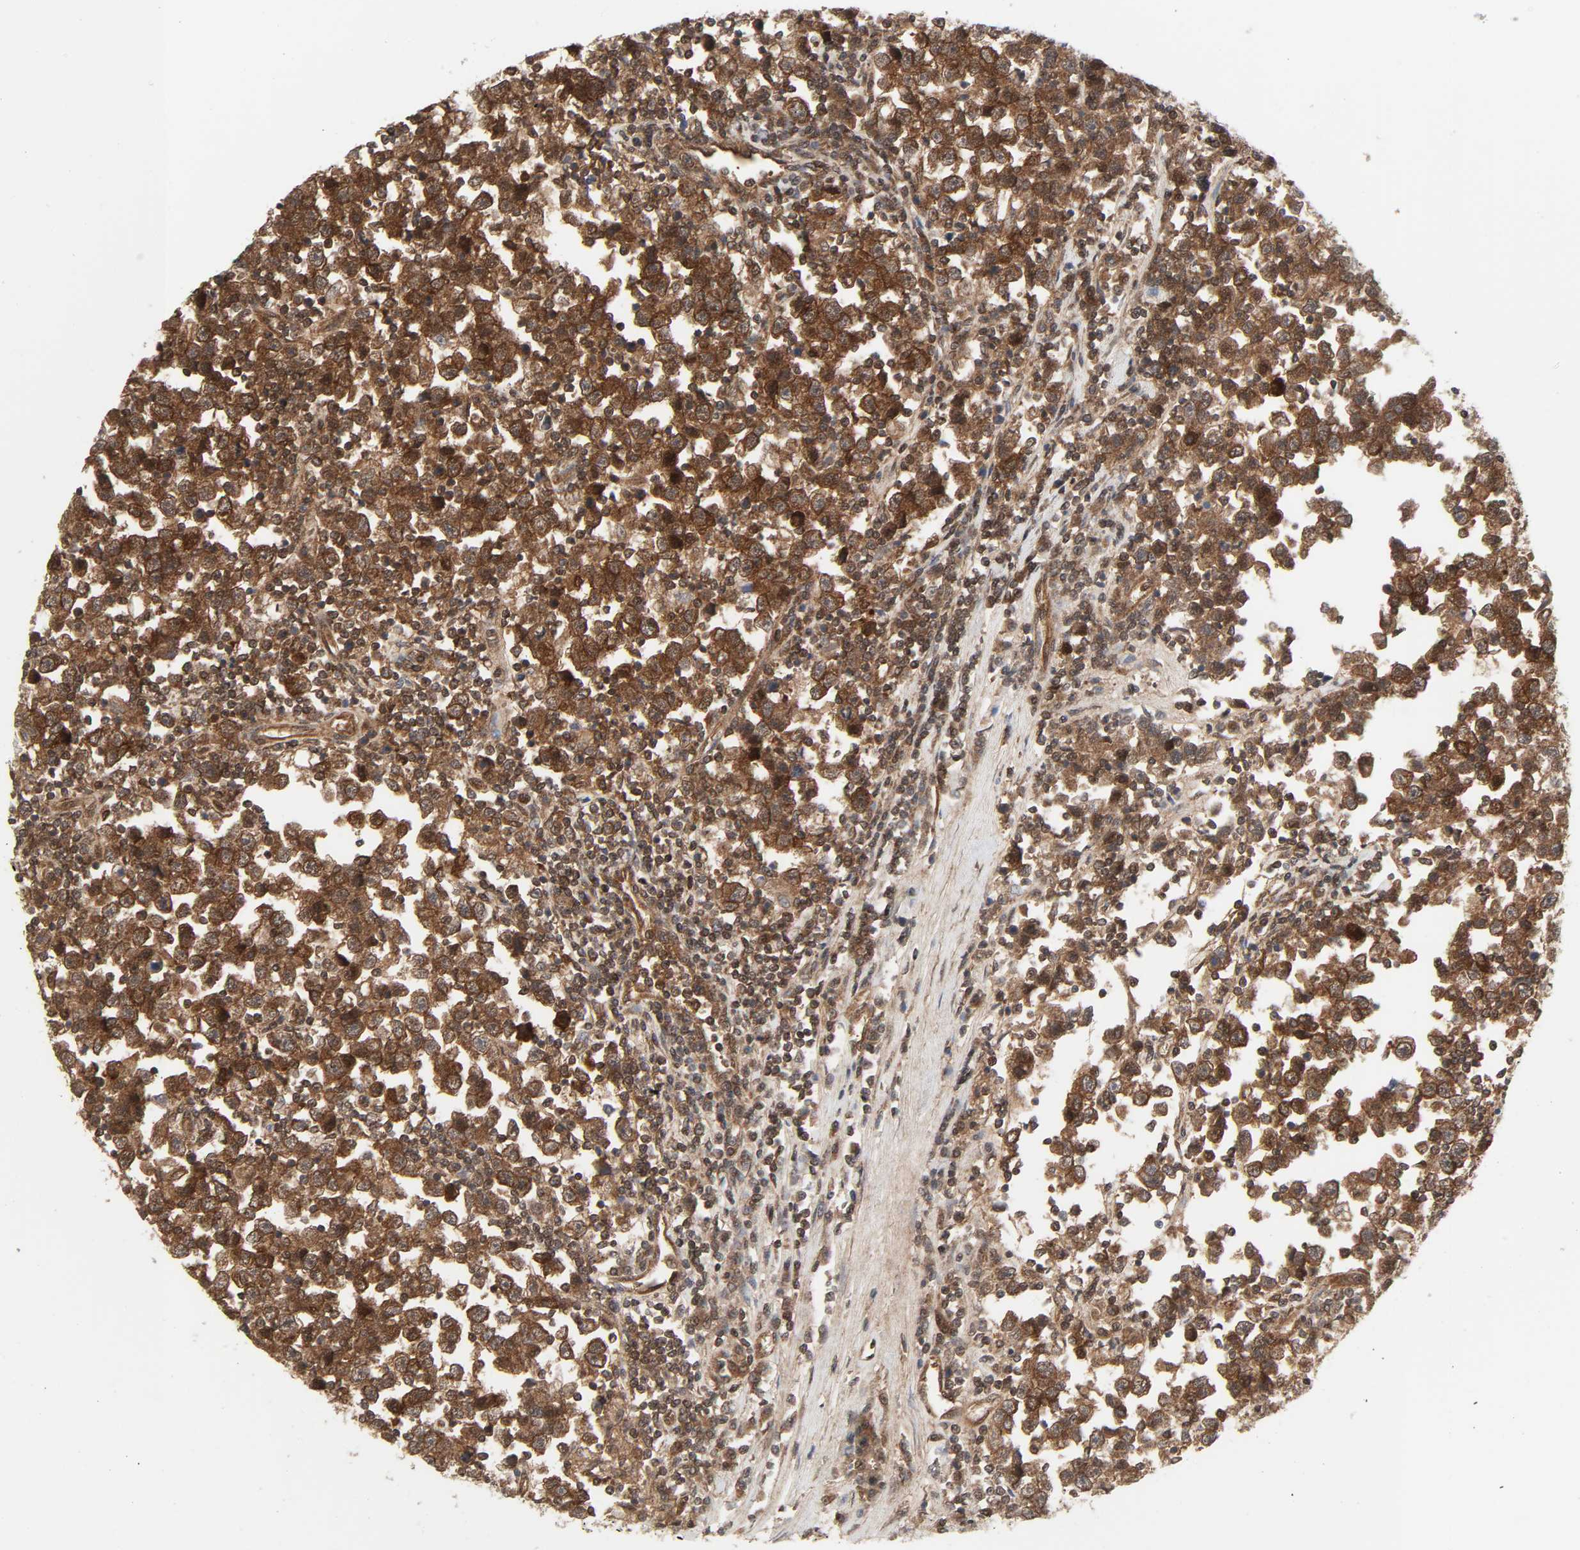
{"staining": {"intensity": "strong", "quantity": ">75%", "location": "cytoplasmic/membranous,nuclear"}, "tissue": "testis cancer", "cell_type": "Tumor cells", "image_type": "cancer", "snomed": [{"axis": "morphology", "description": "Seminoma, NOS"}, {"axis": "topography", "description": "Testis"}], "caption": "About >75% of tumor cells in human testis cancer show strong cytoplasmic/membranous and nuclear protein expression as visualized by brown immunohistochemical staining.", "gene": "GSK3A", "patient": {"sex": "male", "age": 43}}